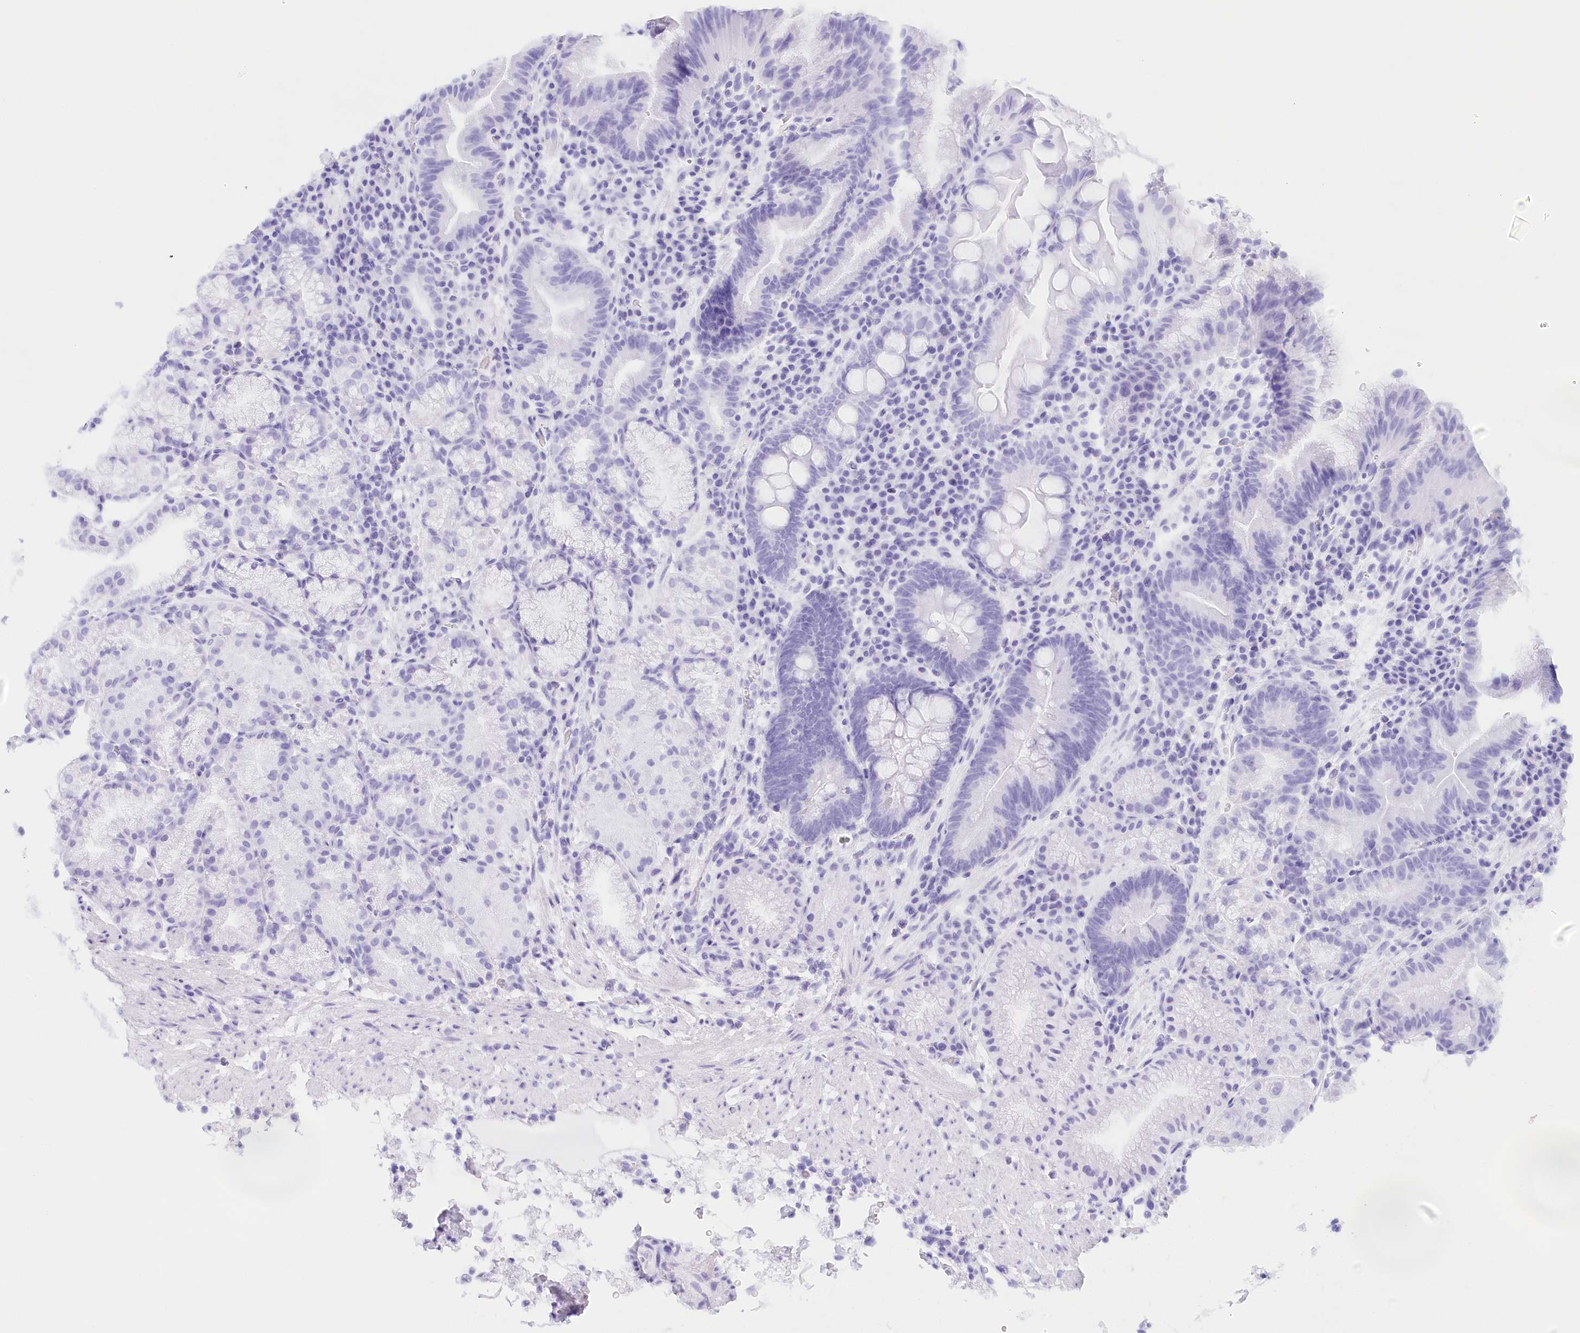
{"staining": {"intensity": "moderate", "quantity": "25%-75%", "location": "cytoplasmic/membranous"}, "tissue": "stomach", "cell_type": "Glandular cells", "image_type": "normal", "snomed": [{"axis": "morphology", "description": "Normal tissue, NOS"}, {"axis": "morphology", "description": "Inflammation, NOS"}, {"axis": "topography", "description": "Stomach"}], "caption": "Moderate cytoplasmic/membranous protein staining is appreciated in approximately 25%-75% of glandular cells in stomach. Nuclei are stained in blue.", "gene": "UMPS", "patient": {"sex": "male", "age": 79}}